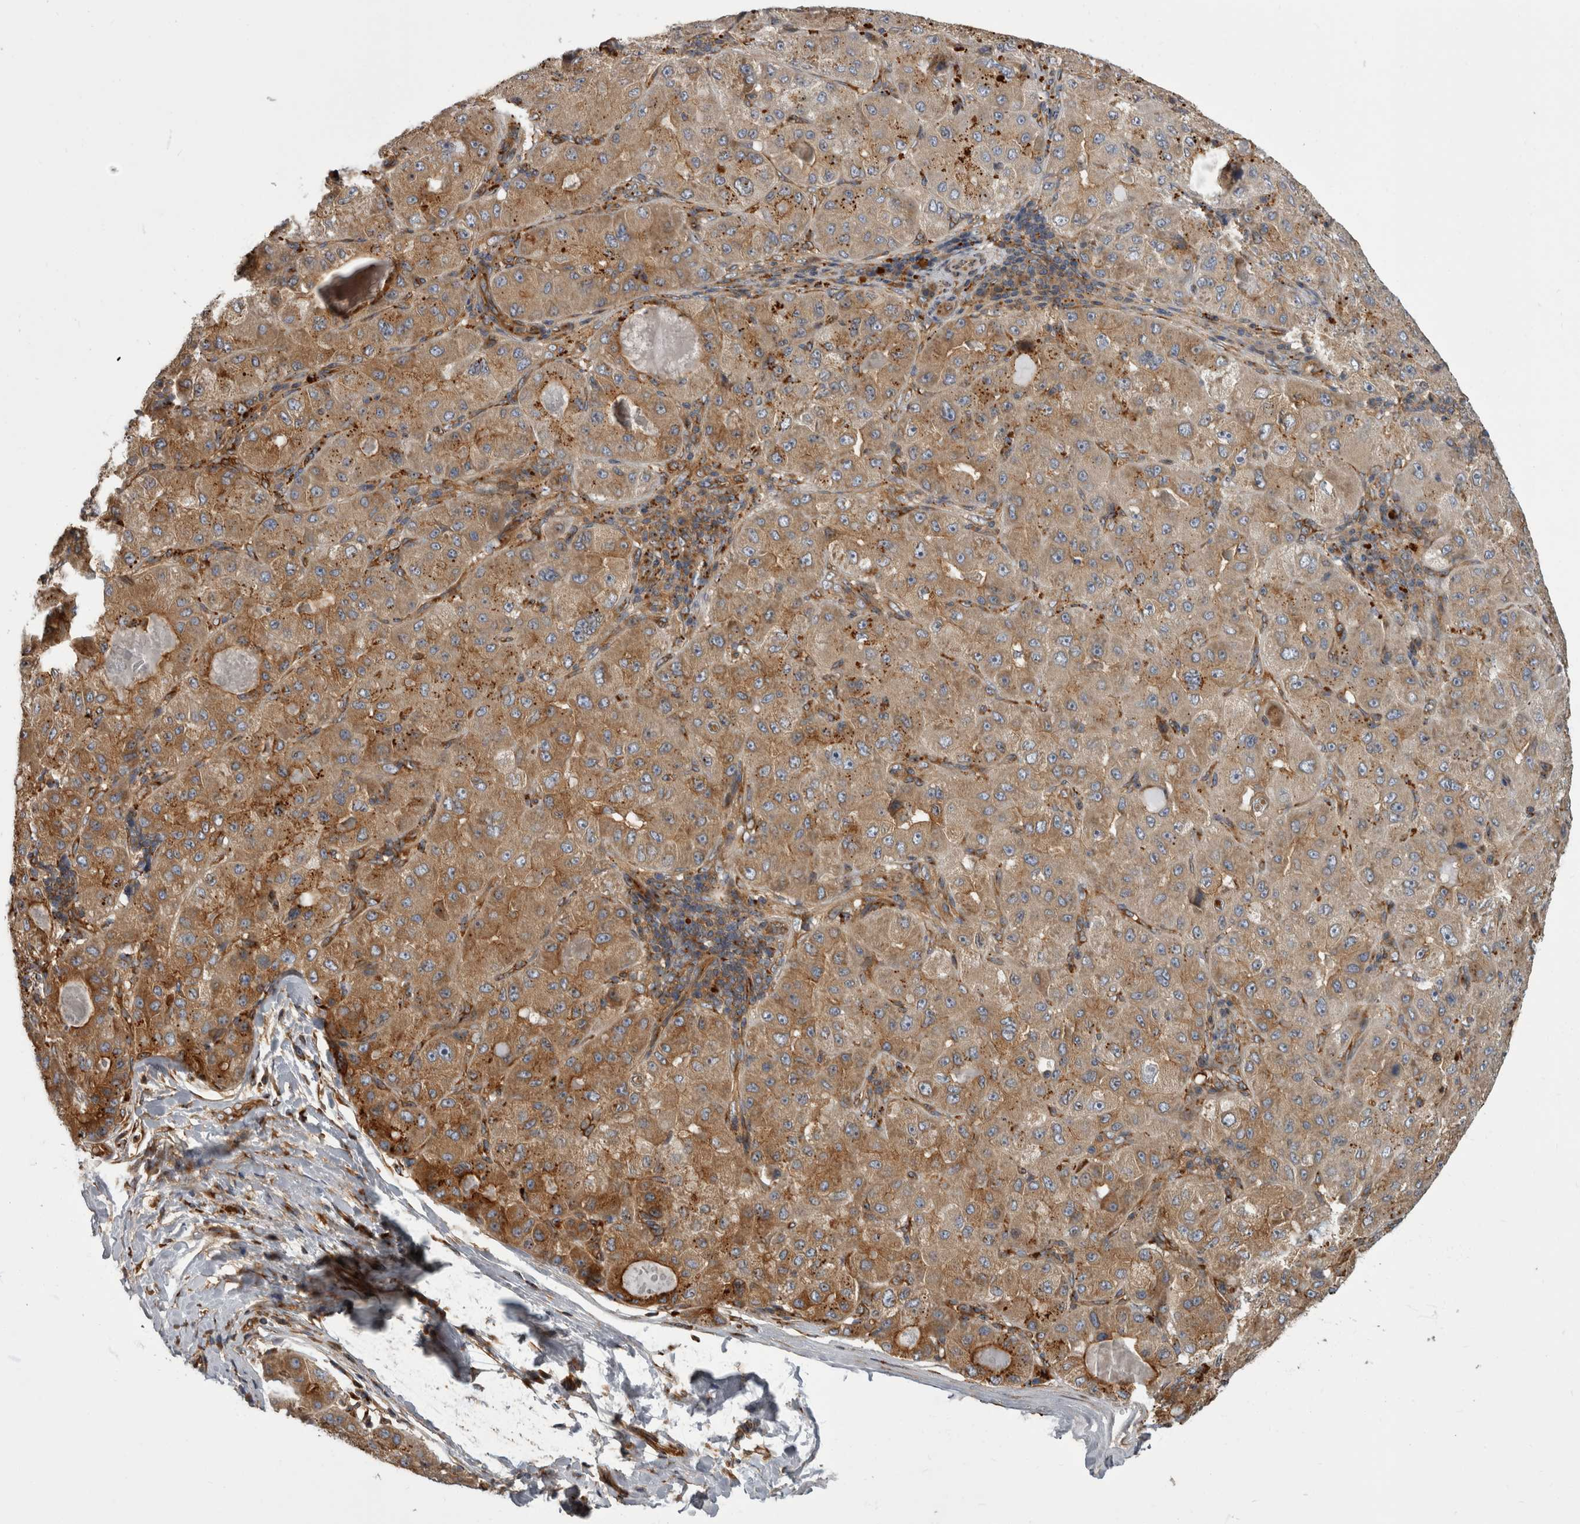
{"staining": {"intensity": "moderate", "quantity": ">75%", "location": "cytoplasmic/membranous"}, "tissue": "liver cancer", "cell_type": "Tumor cells", "image_type": "cancer", "snomed": [{"axis": "morphology", "description": "Carcinoma, Hepatocellular, NOS"}, {"axis": "topography", "description": "Liver"}], "caption": "Immunohistochemistry staining of liver cancer, which shows medium levels of moderate cytoplasmic/membranous positivity in approximately >75% of tumor cells indicating moderate cytoplasmic/membranous protein staining. The staining was performed using DAB (3,3'-diaminobenzidine) (brown) for protein detection and nuclei were counterstained in hematoxylin (blue).", "gene": "HOOK3", "patient": {"sex": "male", "age": 80}}